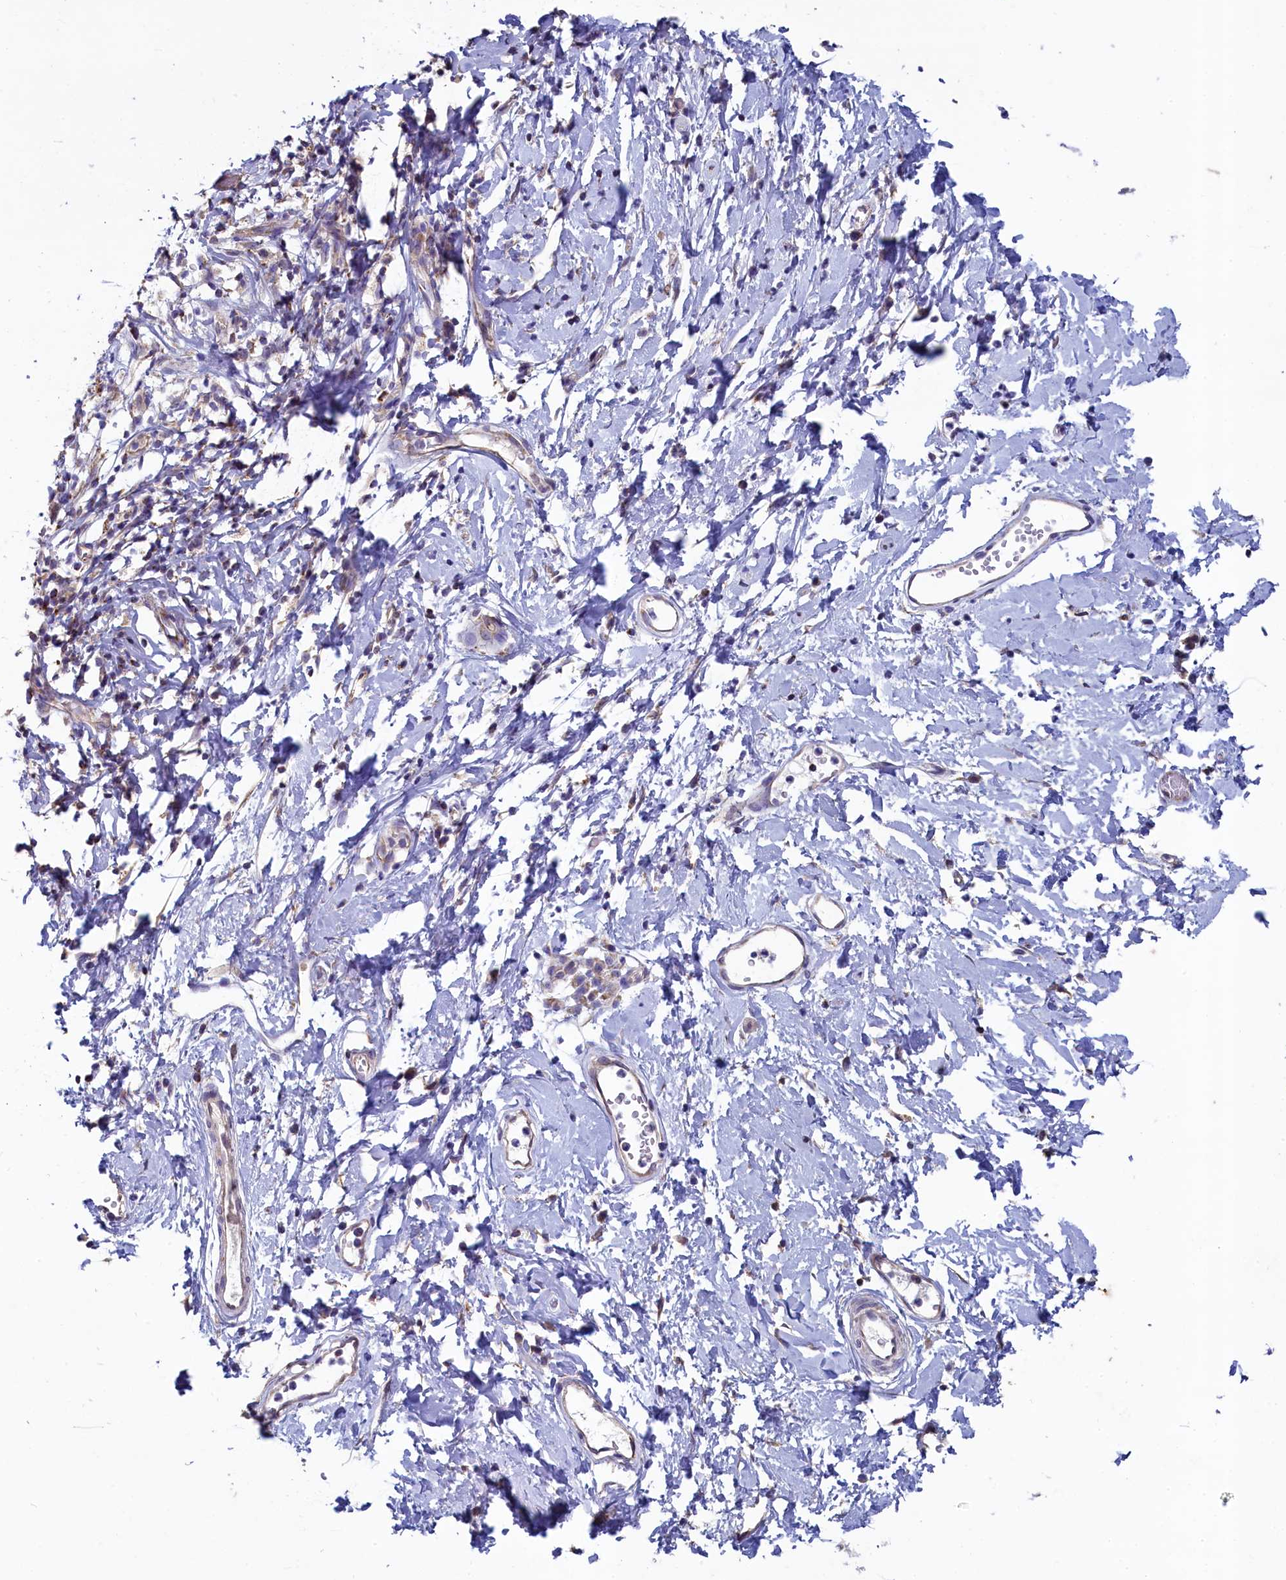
{"staining": {"intensity": "weak", "quantity": "<25%", "location": "cytoplasmic/membranous"}, "tissue": "skin", "cell_type": "Epidermal cells", "image_type": "normal", "snomed": [{"axis": "morphology", "description": "Normal tissue, NOS"}, {"axis": "topography", "description": "Vulva"}], "caption": "Epidermal cells are negative for brown protein staining in unremarkable skin. Brightfield microscopy of immunohistochemistry stained with DAB (3,3'-diaminobenzidine) (brown) and hematoxylin (blue), captured at high magnification.", "gene": "SPATA2L", "patient": {"sex": "female", "age": 68}}